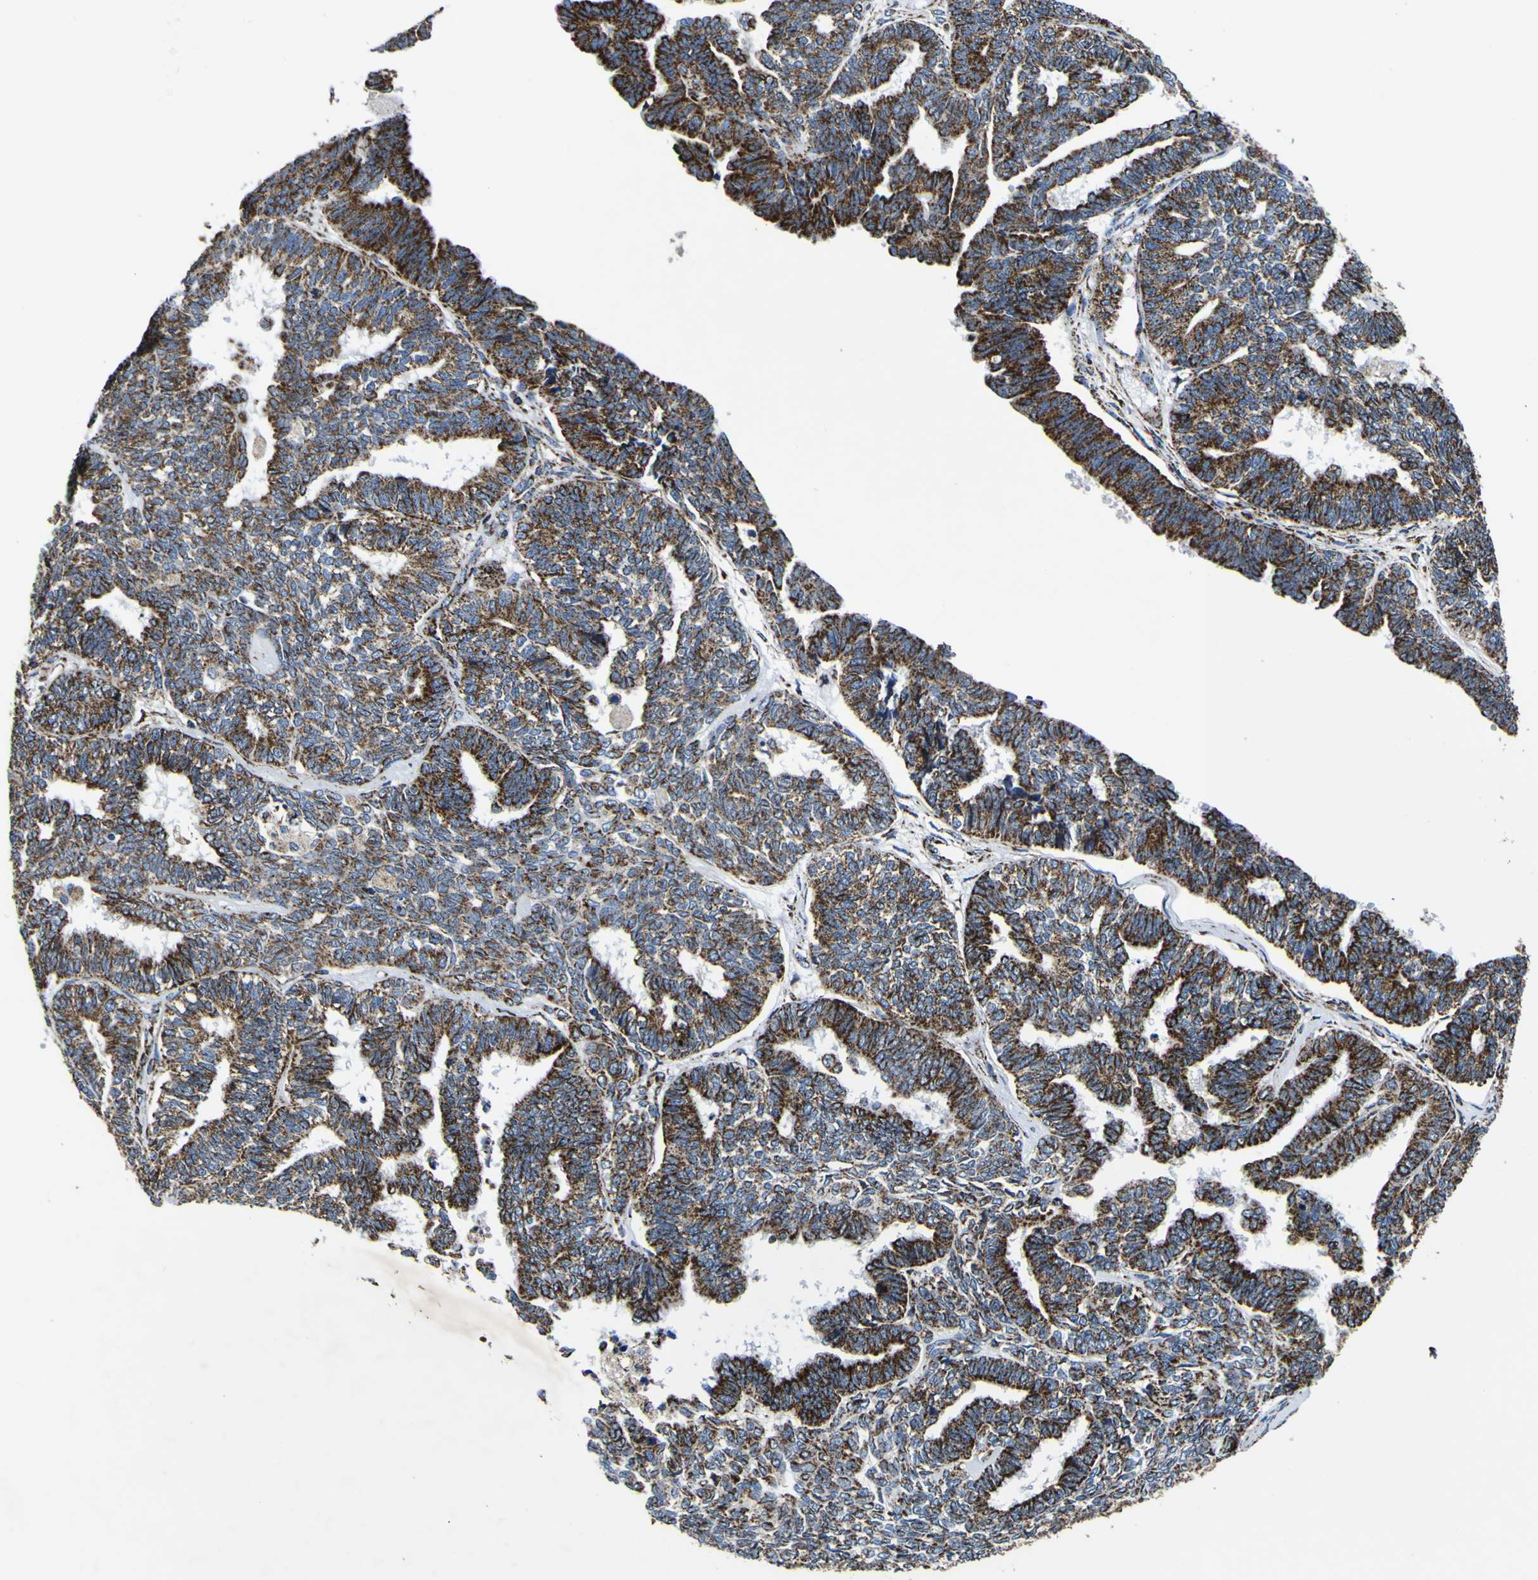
{"staining": {"intensity": "moderate", "quantity": ">75%", "location": "cytoplasmic/membranous"}, "tissue": "endometrial cancer", "cell_type": "Tumor cells", "image_type": "cancer", "snomed": [{"axis": "morphology", "description": "Adenocarcinoma, NOS"}, {"axis": "topography", "description": "Endometrium"}], "caption": "Tumor cells show medium levels of moderate cytoplasmic/membranous positivity in about >75% of cells in endometrial adenocarcinoma.", "gene": "PTRH2", "patient": {"sex": "female", "age": 70}}